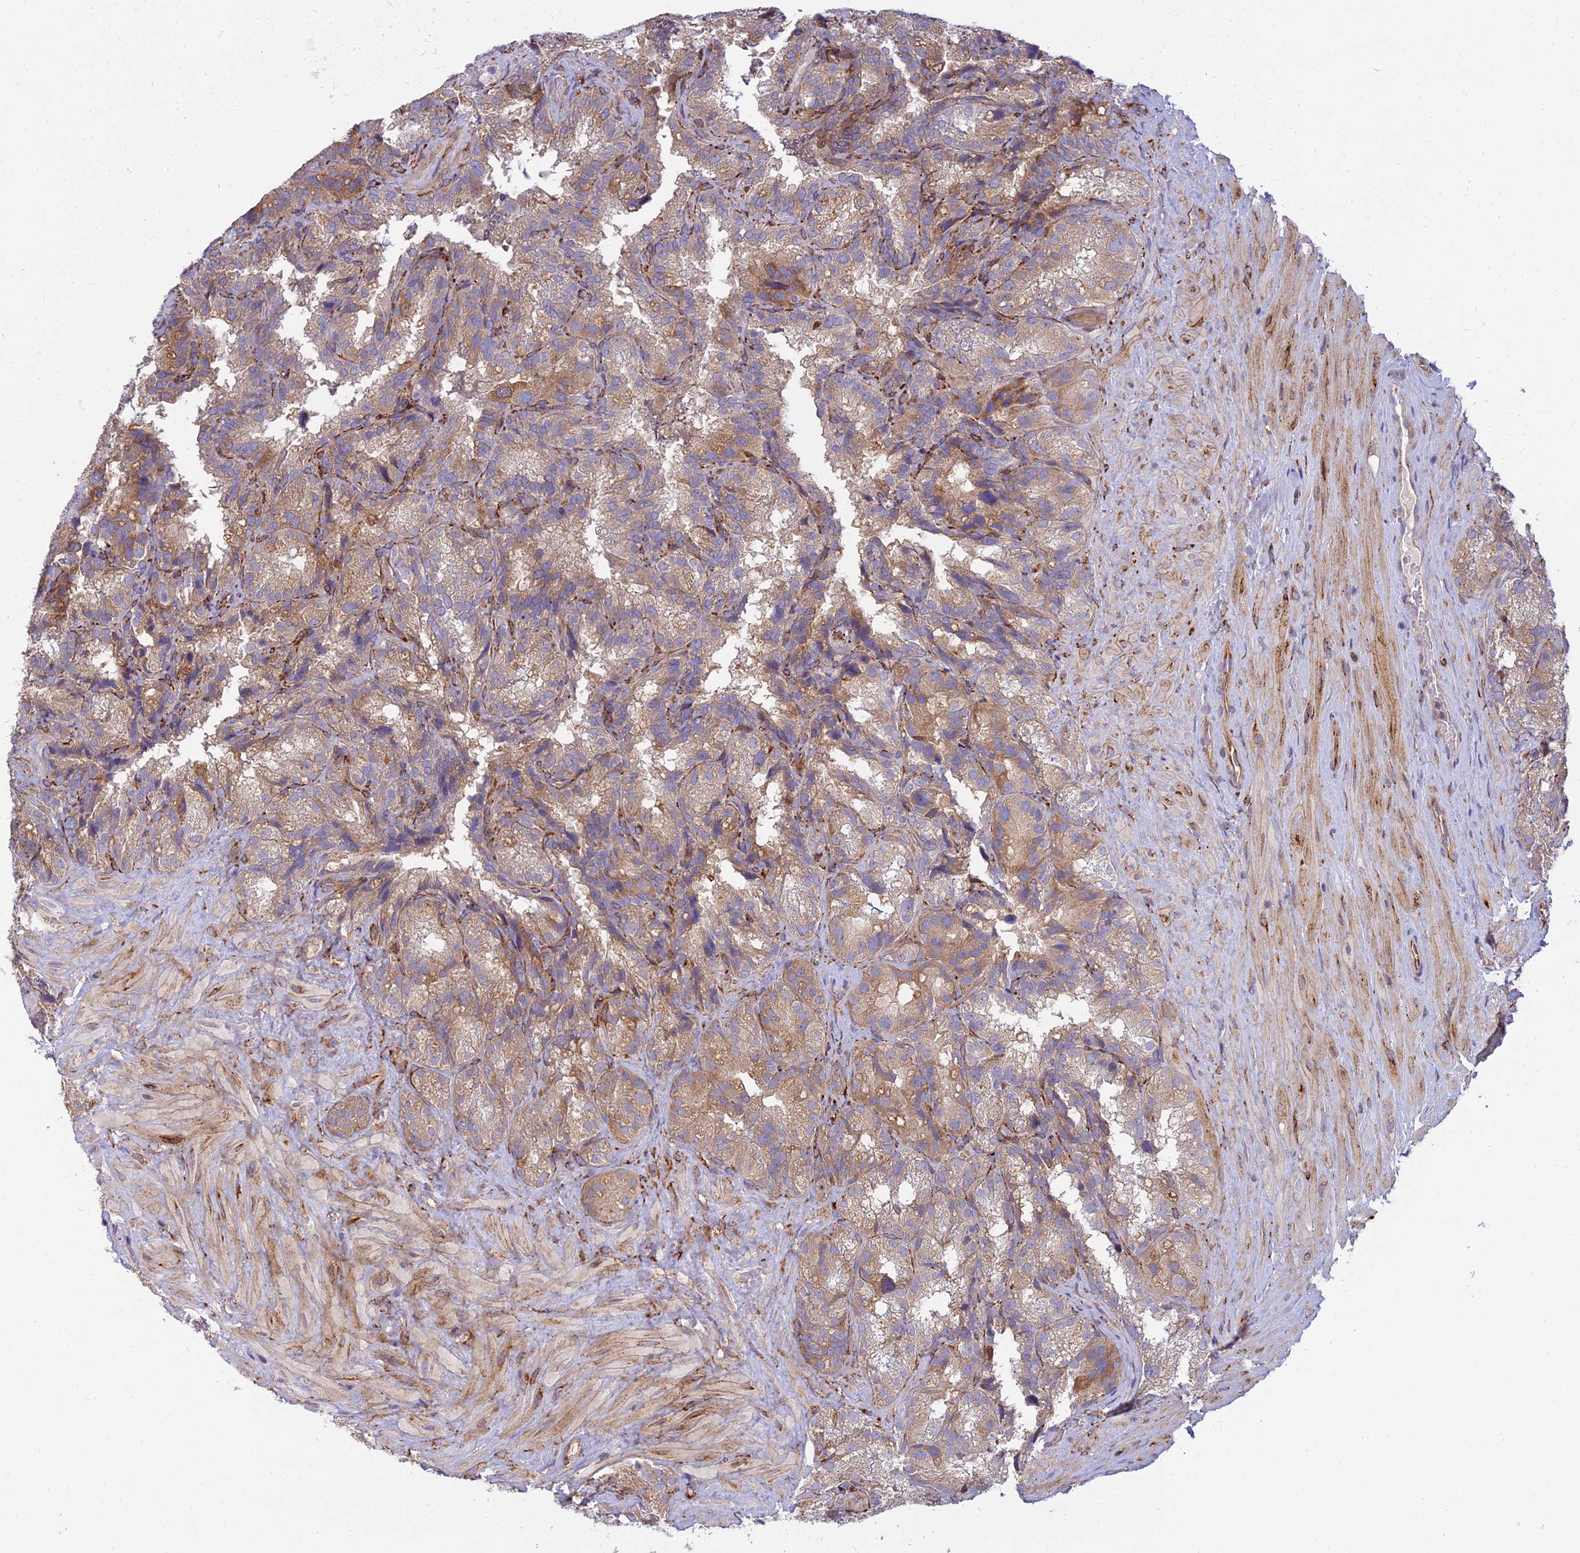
{"staining": {"intensity": "strong", "quantity": "25%-75%", "location": "cytoplasmic/membranous"}, "tissue": "seminal vesicle", "cell_type": "Glandular cells", "image_type": "normal", "snomed": [{"axis": "morphology", "description": "Normal tissue, NOS"}, {"axis": "topography", "description": "Seminal veicle"}], "caption": "DAB immunohistochemical staining of normal seminal vesicle exhibits strong cytoplasmic/membranous protein positivity in about 25%-75% of glandular cells.", "gene": "NDUFAF7", "patient": {"sex": "male", "age": 58}}